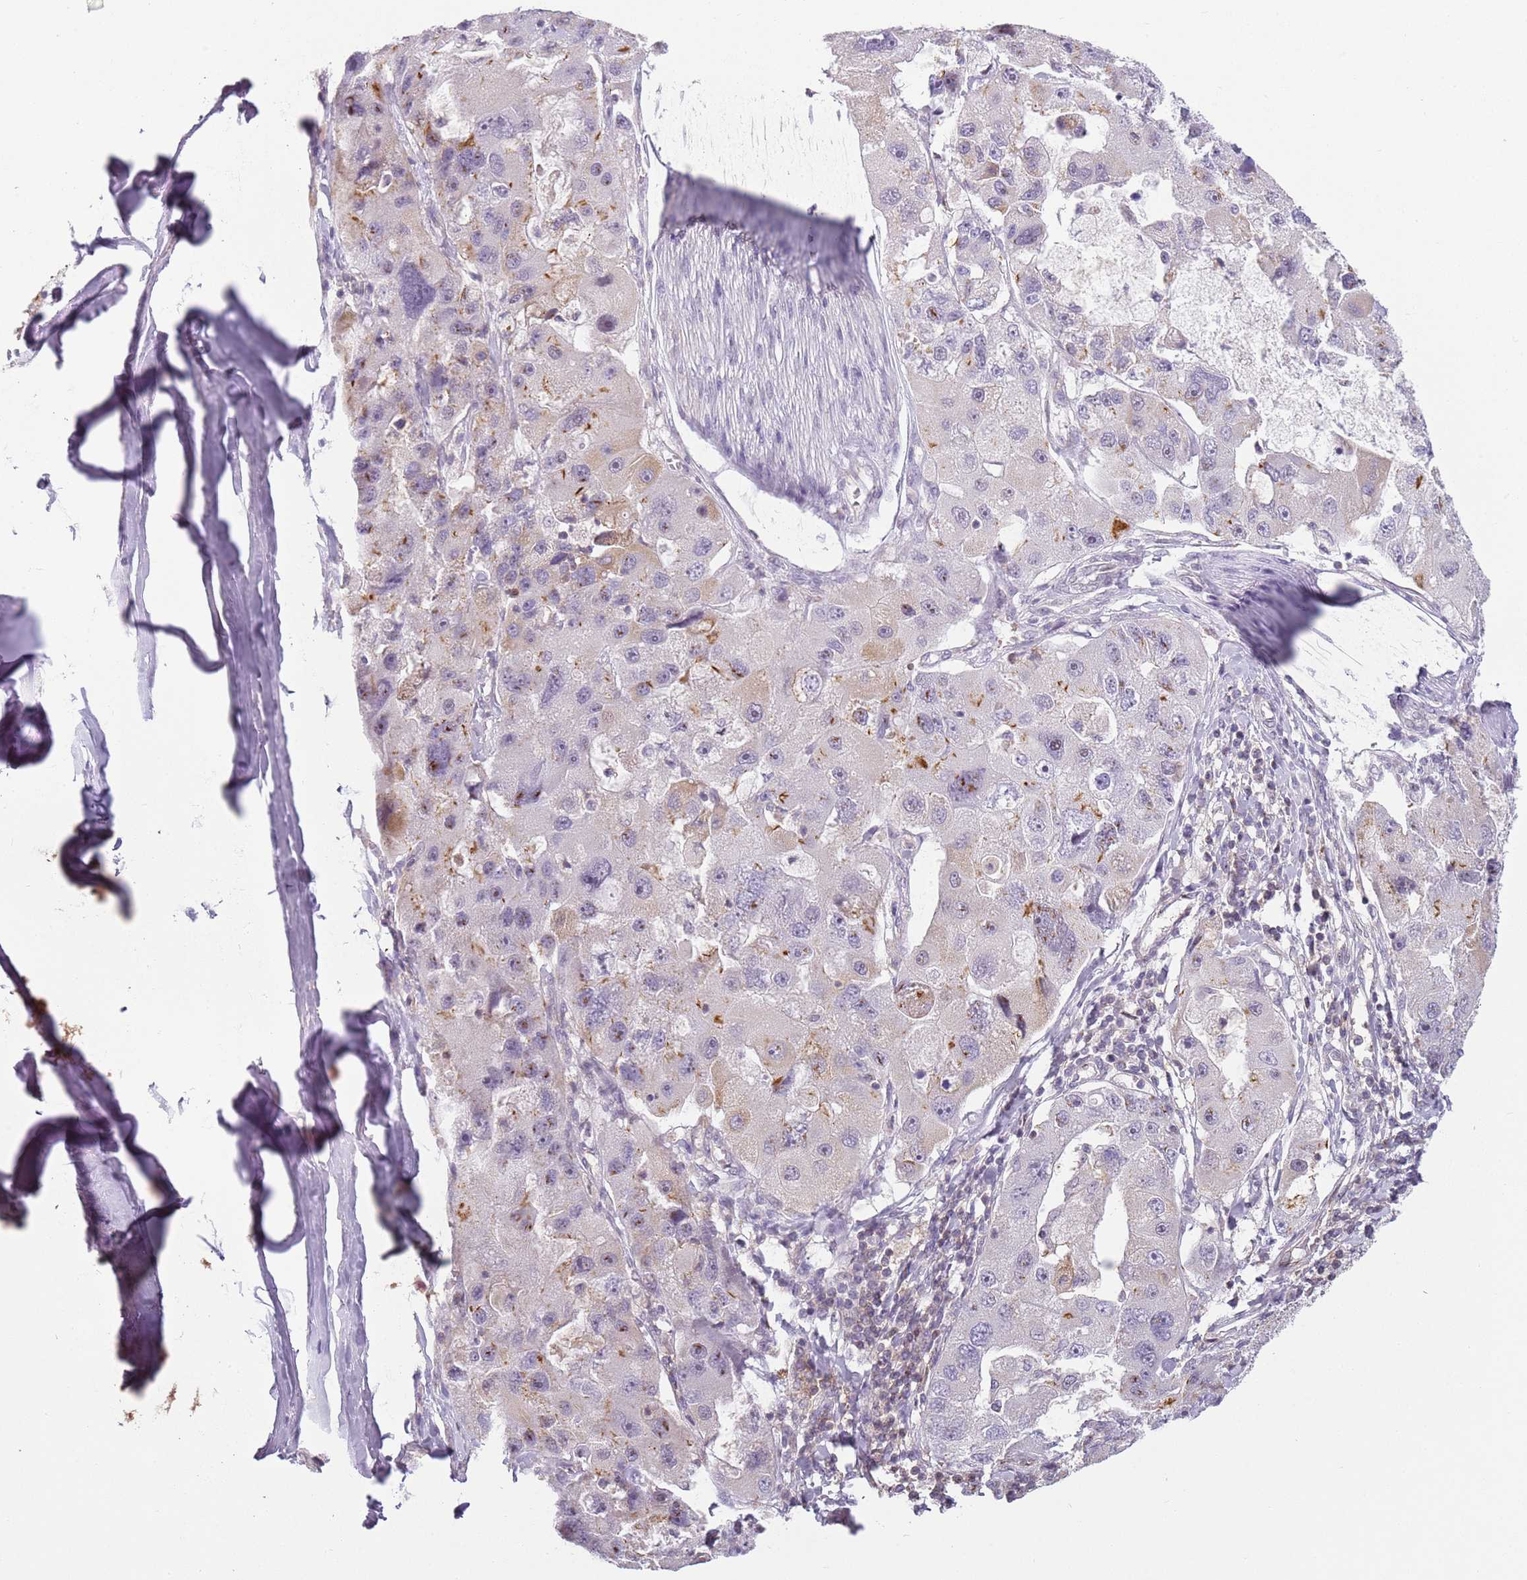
{"staining": {"intensity": "moderate", "quantity": "<25%", "location": "cytoplasmic/membranous"}, "tissue": "lung cancer", "cell_type": "Tumor cells", "image_type": "cancer", "snomed": [{"axis": "morphology", "description": "Adenocarcinoma, NOS"}, {"axis": "topography", "description": "Lung"}], "caption": "Tumor cells display low levels of moderate cytoplasmic/membranous positivity in approximately <25% of cells in lung cancer.", "gene": "DEFB116", "patient": {"sex": "female", "age": 54}}